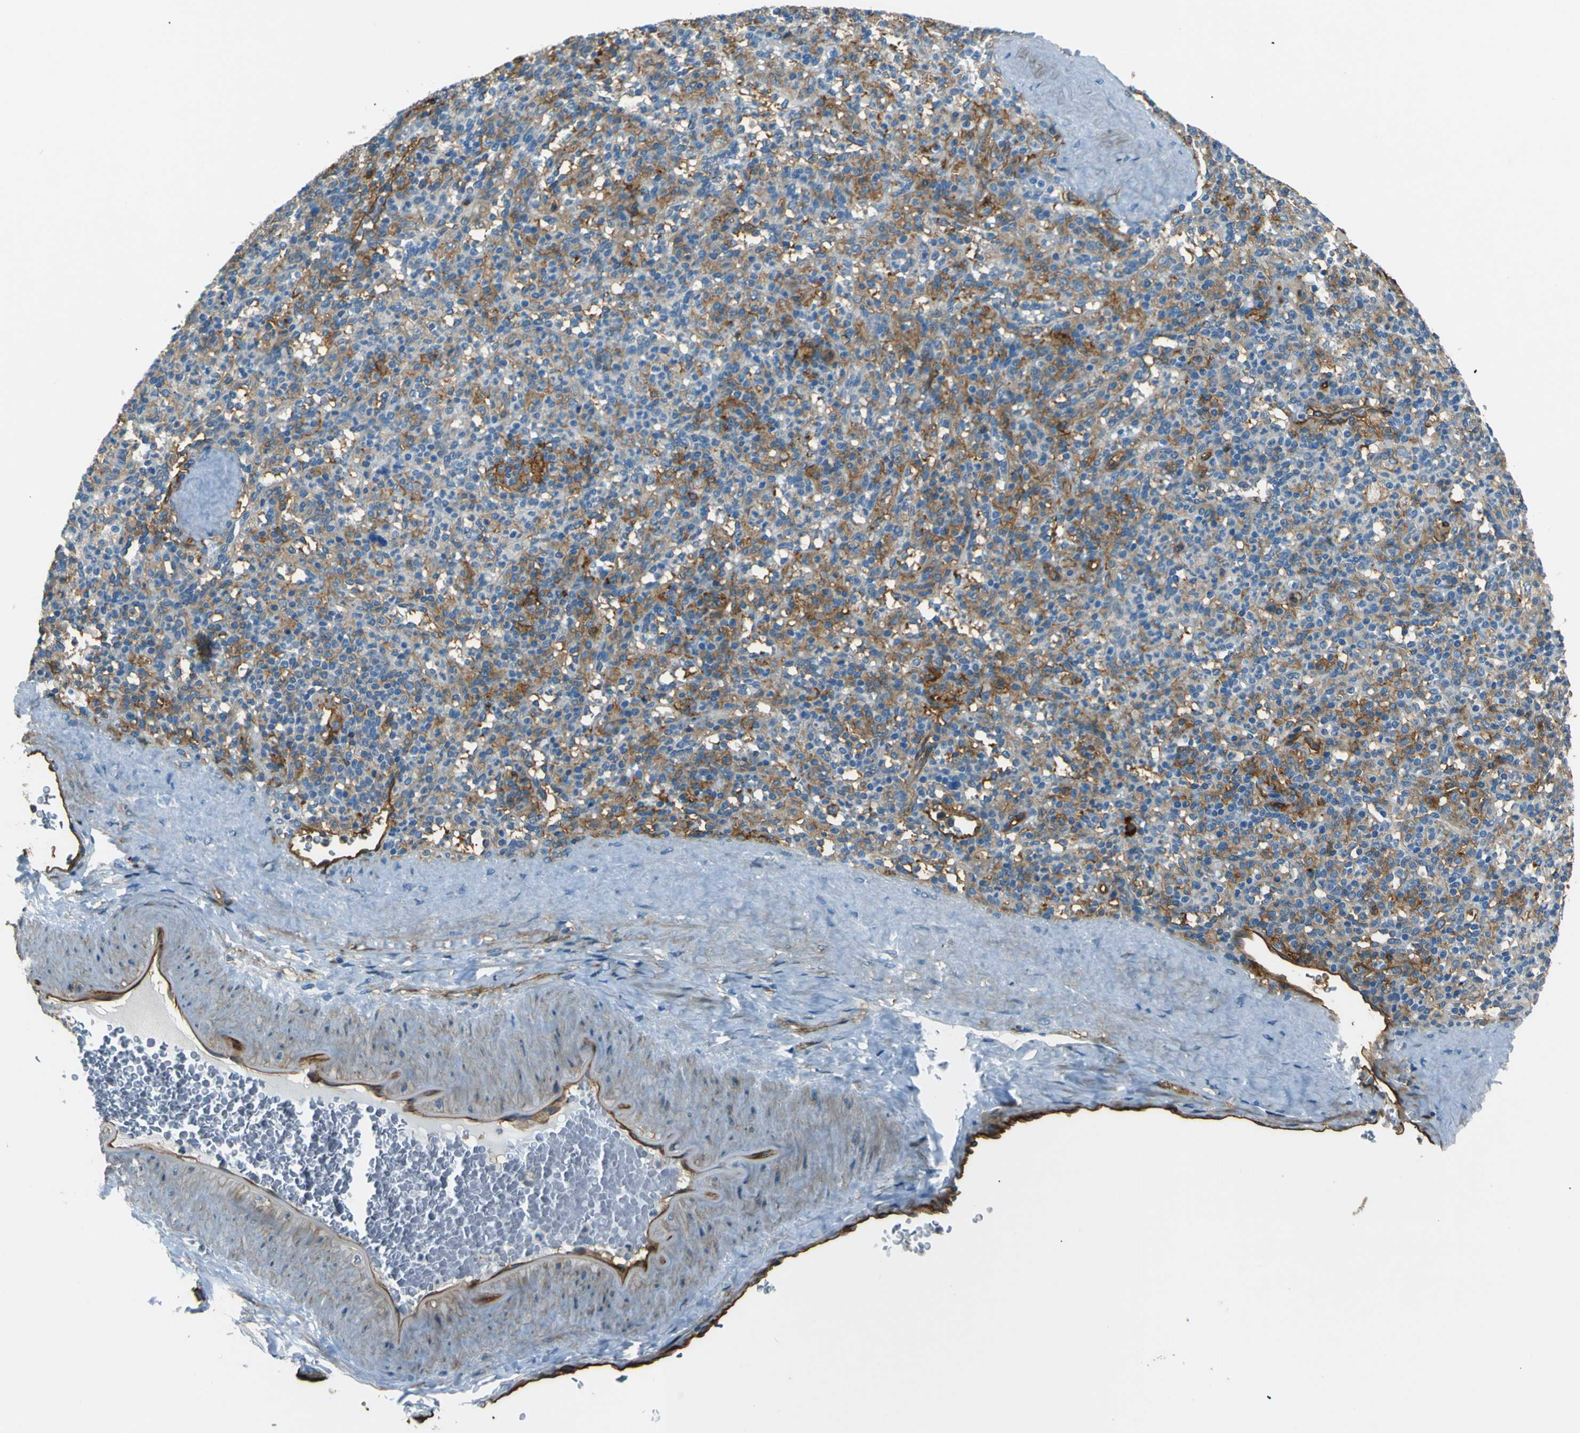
{"staining": {"intensity": "moderate", "quantity": "25%-75%", "location": "cytoplasmic/membranous"}, "tissue": "spleen", "cell_type": "Cells in red pulp", "image_type": "normal", "snomed": [{"axis": "morphology", "description": "Normal tissue, NOS"}, {"axis": "topography", "description": "Spleen"}], "caption": "High-power microscopy captured an IHC photomicrograph of normal spleen, revealing moderate cytoplasmic/membranous staining in about 25%-75% of cells in red pulp.", "gene": "ENTPD1", "patient": {"sex": "male", "age": 36}}